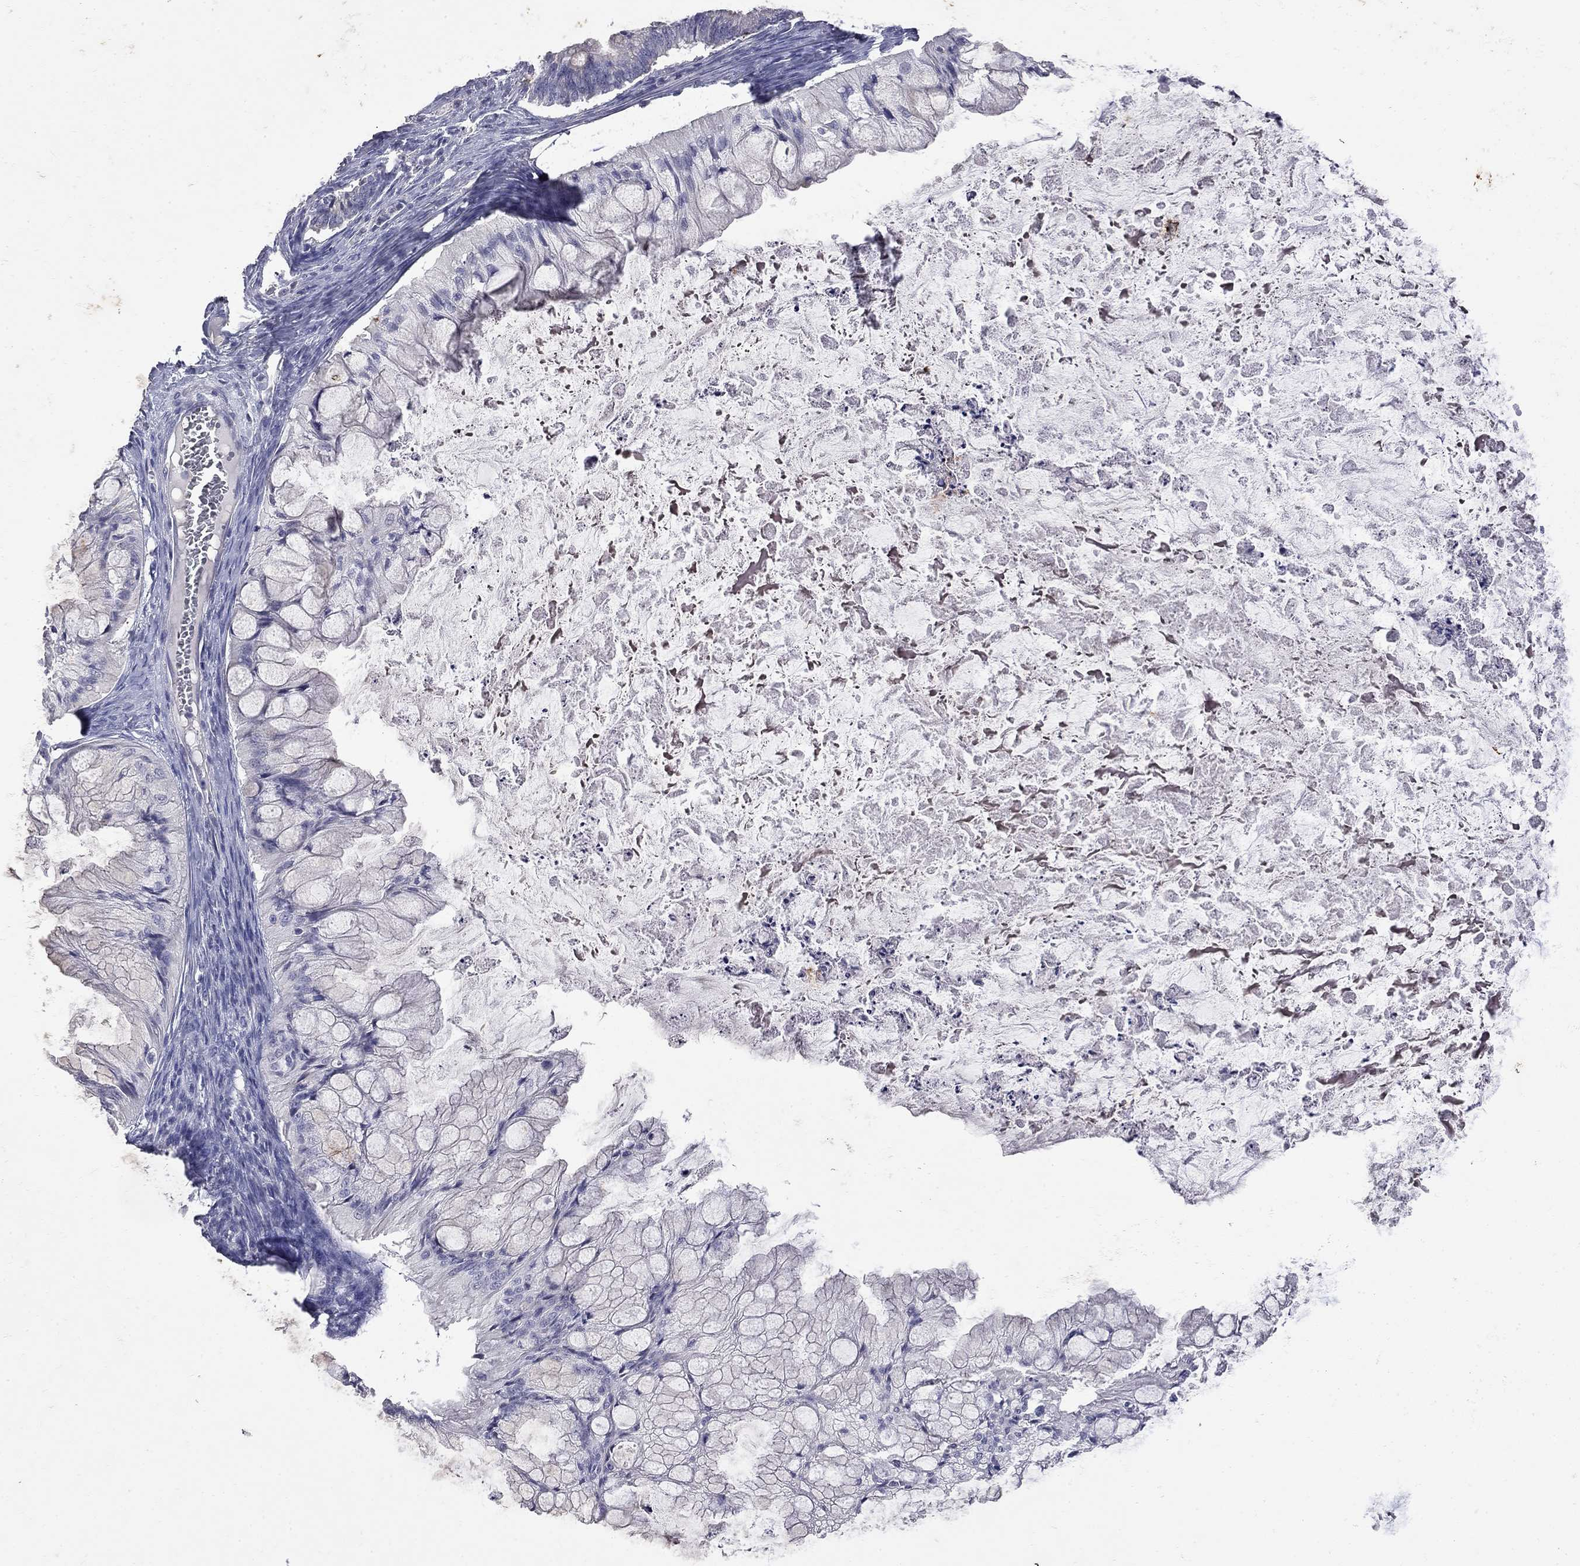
{"staining": {"intensity": "negative", "quantity": "none", "location": "none"}, "tissue": "ovarian cancer", "cell_type": "Tumor cells", "image_type": "cancer", "snomed": [{"axis": "morphology", "description": "Cystadenocarcinoma, mucinous, NOS"}, {"axis": "topography", "description": "Ovary"}], "caption": "A high-resolution photomicrograph shows IHC staining of ovarian cancer (mucinous cystadenocarcinoma), which shows no significant staining in tumor cells.", "gene": "NOS2", "patient": {"sex": "female", "age": 57}}